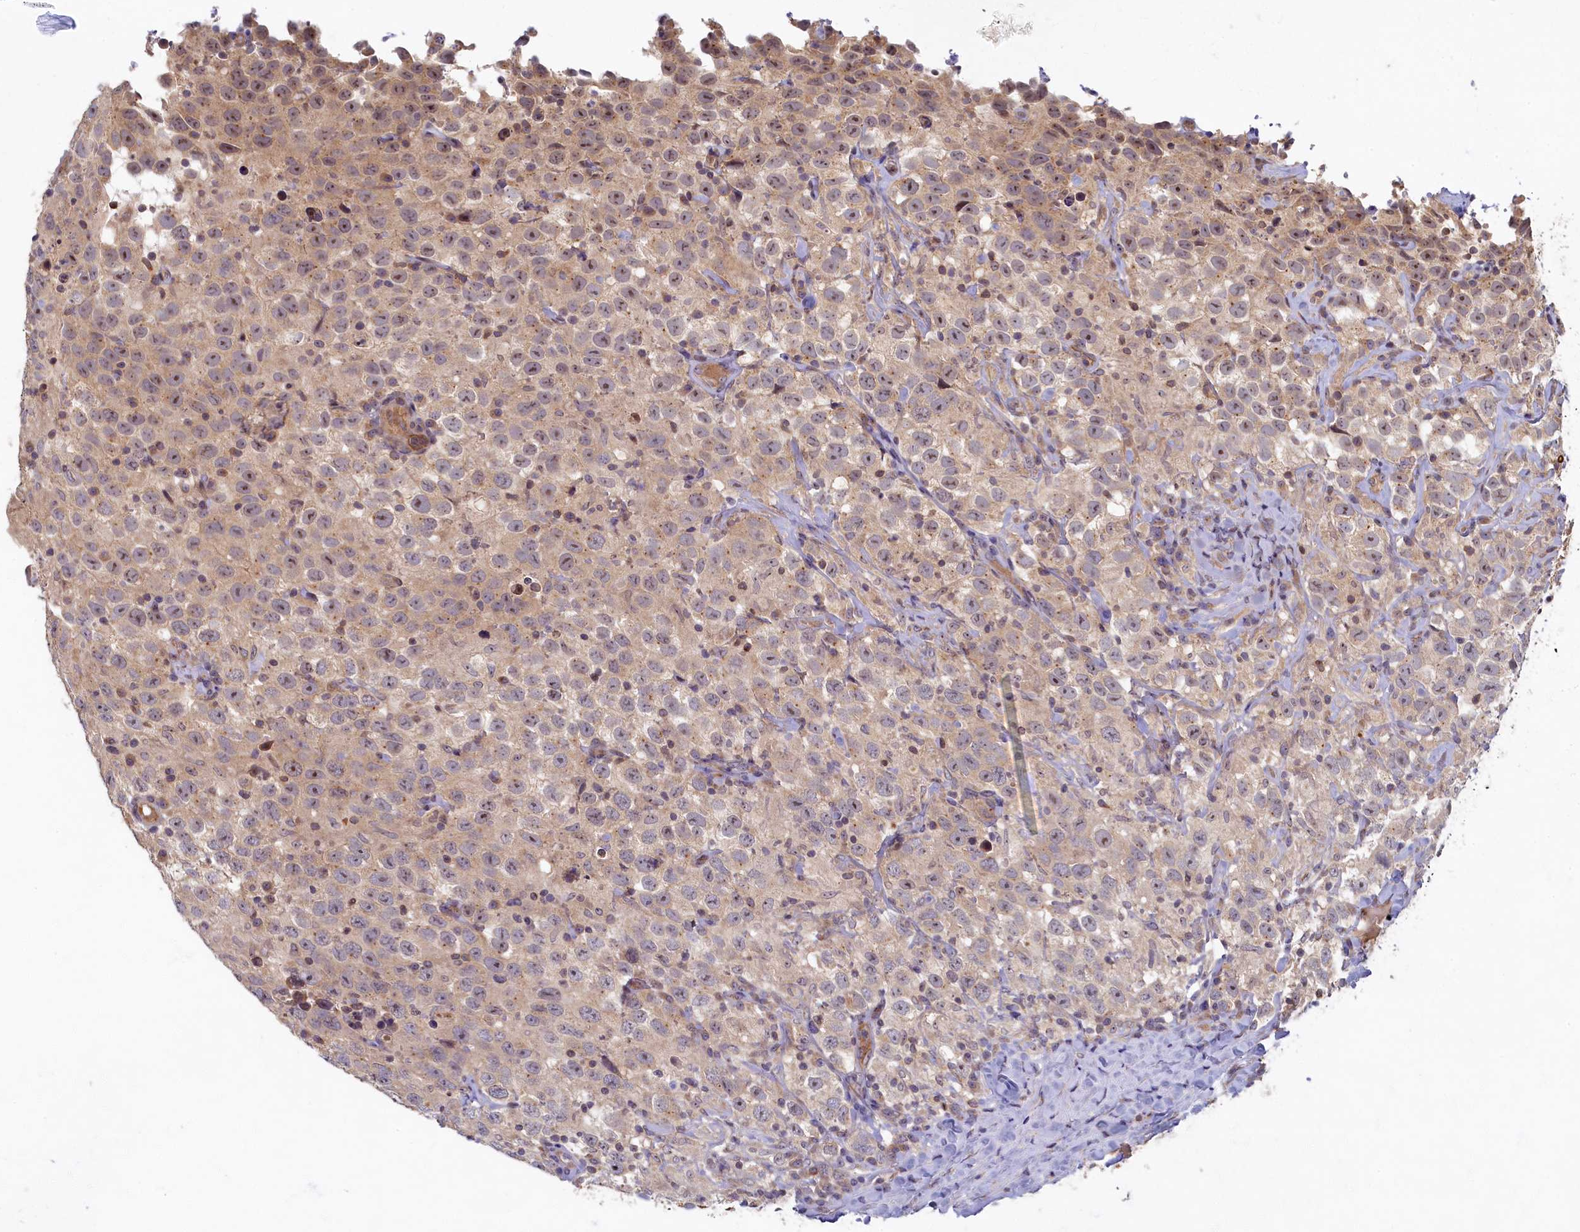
{"staining": {"intensity": "weak", "quantity": "25%-75%", "location": "cytoplasmic/membranous"}, "tissue": "testis cancer", "cell_type": "Tumor cells", "image_type": "cancer", "snomed": [{"axis": "morphology", "description": "Seminoma, NOS"}, {"axis": "topography", "description": "Testis"}], "caption": "Human testis seminoma stained with a protein marker demonstrates weak staining in tumor cells.", "gene": "CEP20", "patient": {"sex": "male", "age": 41}}